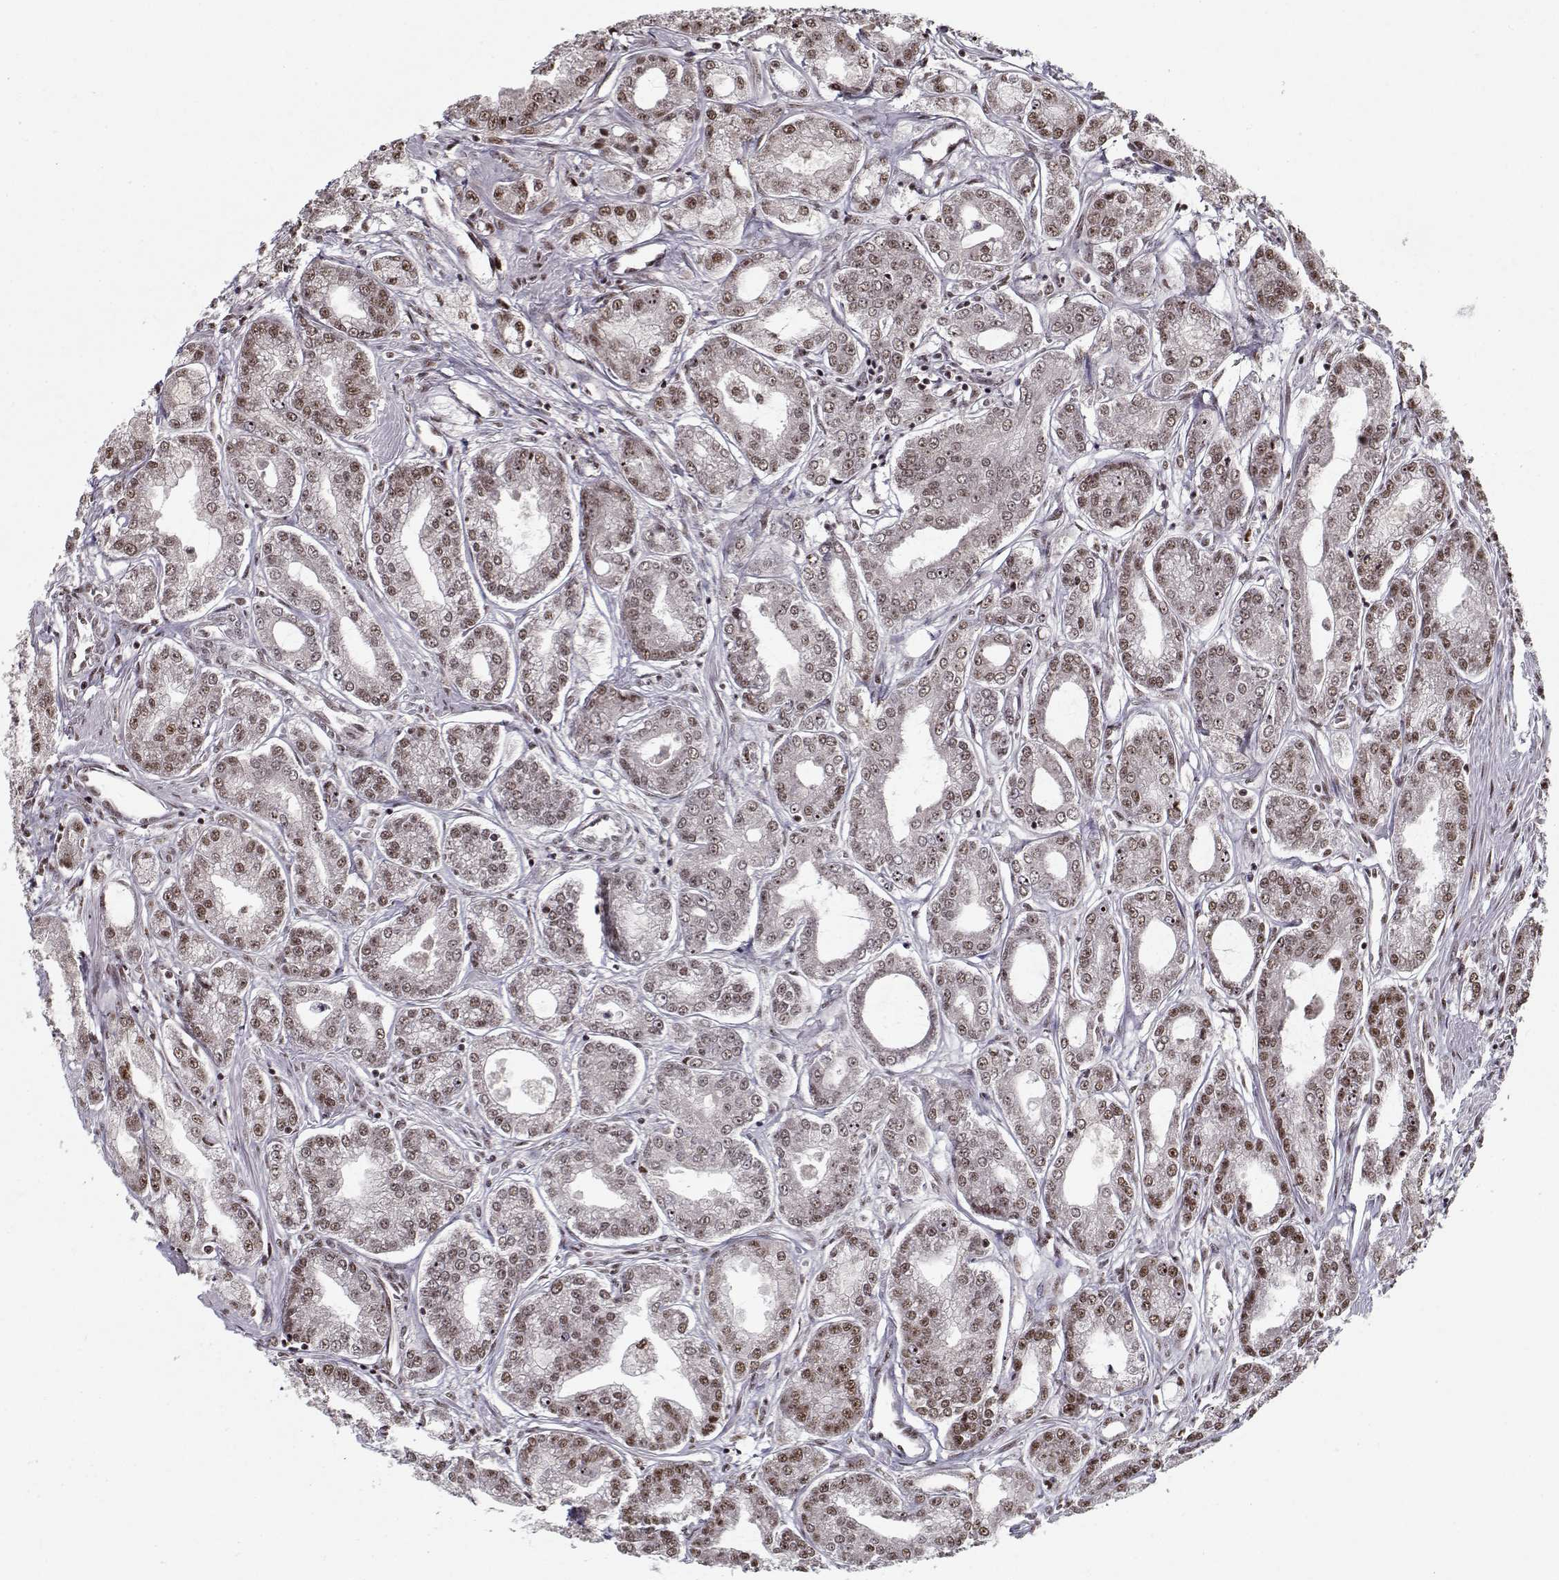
{"staining": {"intensity": "moderate", "quantity": "25%-75%", "location": "nuclear"}, "tissue": "prostate cancer", "cell_type": "Tumor cells", "image_type": "cancer", "snomed": [{"axis": "morphology", "description": "Adenocarcinoma, NOS"}, {"axis": "topography", "description": "Prostate"}], "caption": "Human prostate adenocarcinoma stained with a brown dye exhibits moderate nuclear positive expression in approximately 25%-75% of tumor cells.", "gene": "TESPA1", "patient": {"sex": "male", "age": 71}}